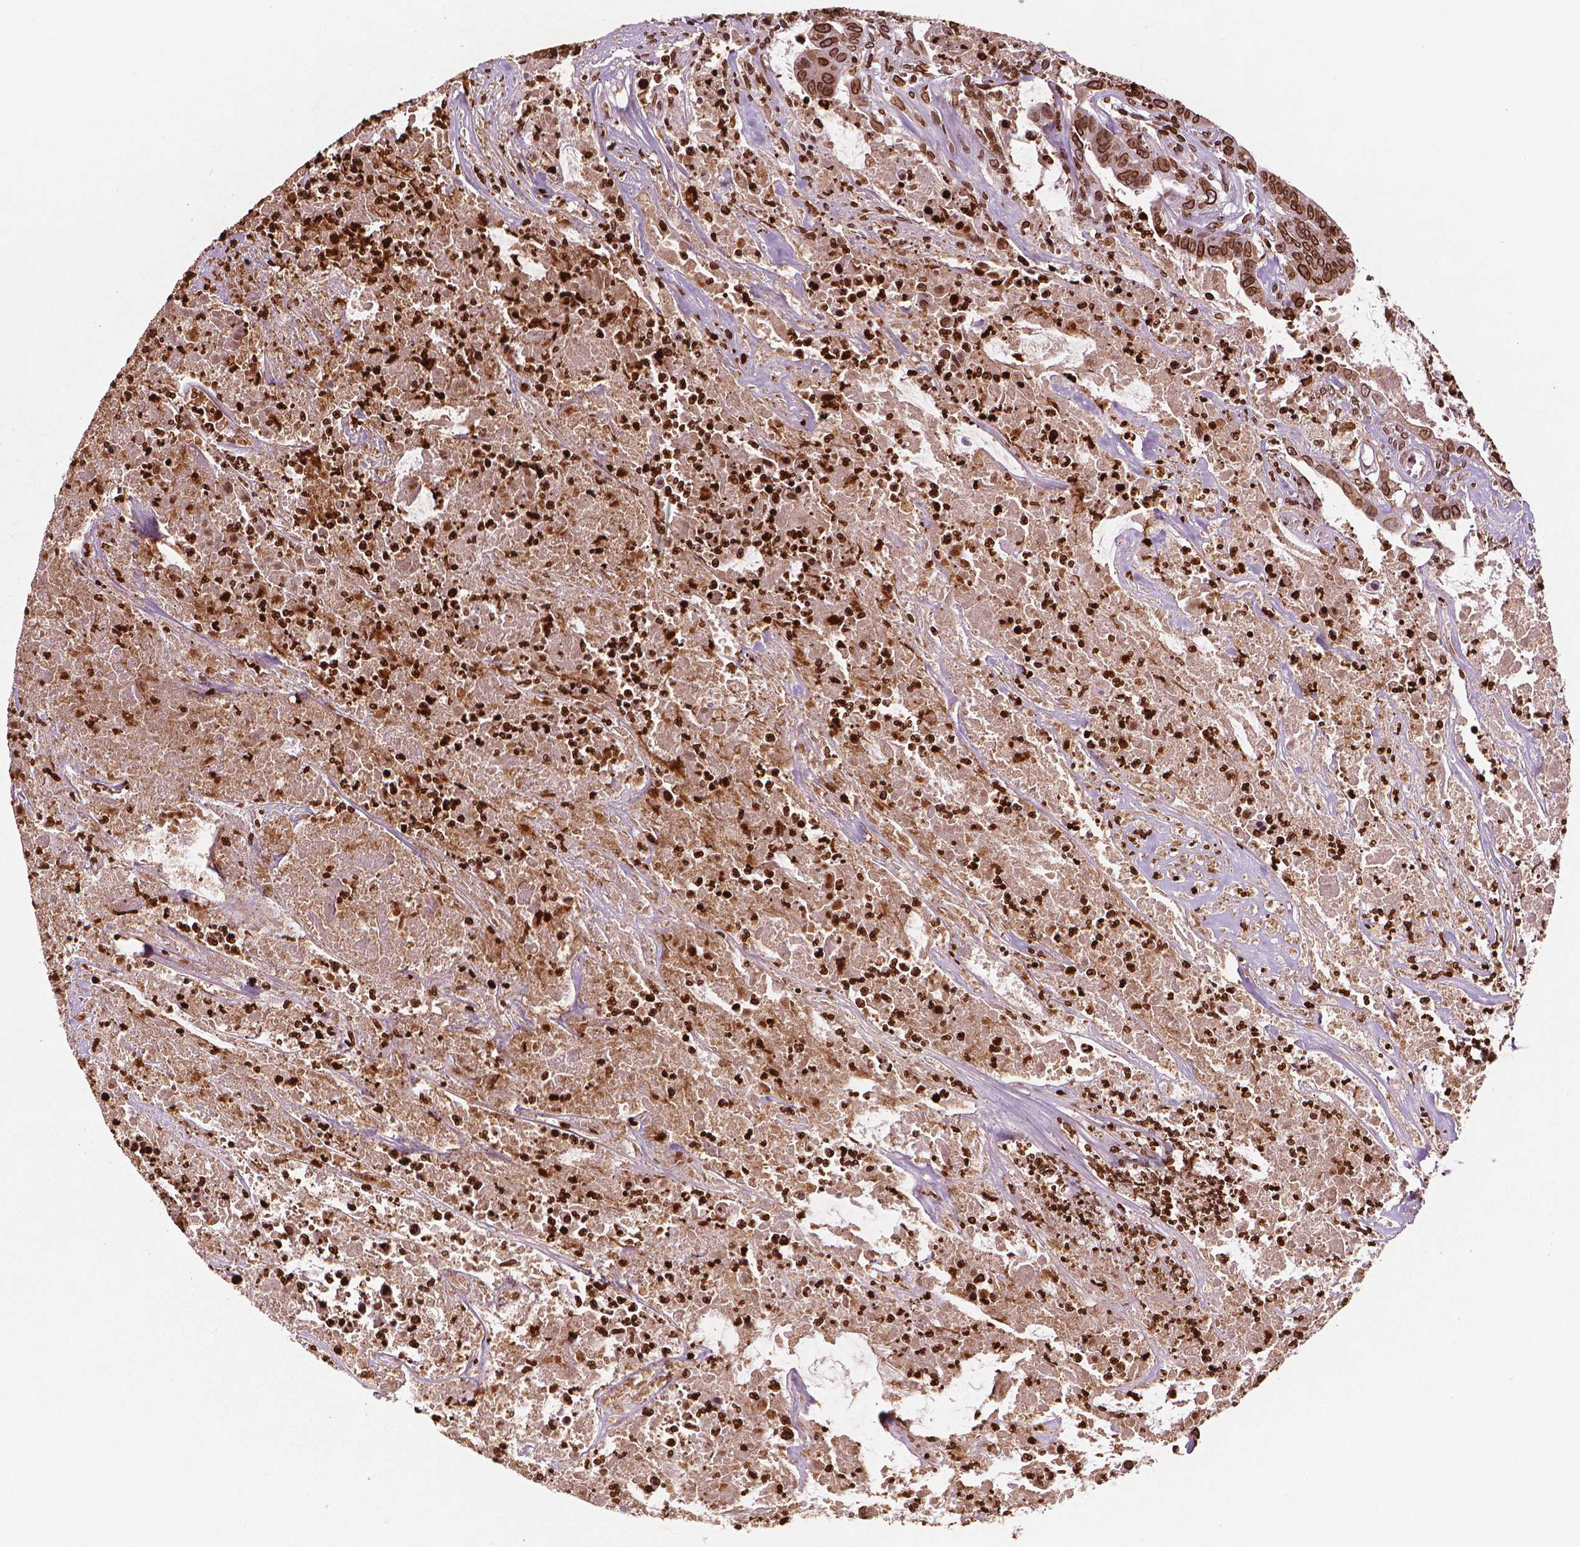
{"staining": {"intensity": "strong", "quantity": ">75%", "location": "cytoplasmic/membranous,nuclear"}, "tissue": "colorectal cancer", "cell_type": "Tumor cells", "image_type": "cancer", "snomed": [{"axis": "morphology", "description": "Adenocarcinoma, NOS"}, {"axis": "topography", "description": "Colon"}], "caption": "Colorectal adenocarcinoma was stained to show a protein in brown. There is high levels of strong cytoplasmic/membranous and nuclear expression in approximately >75% of tumor cells.", "gene": "LMNB1", "patient": {"sex": "male", "age": 33}}